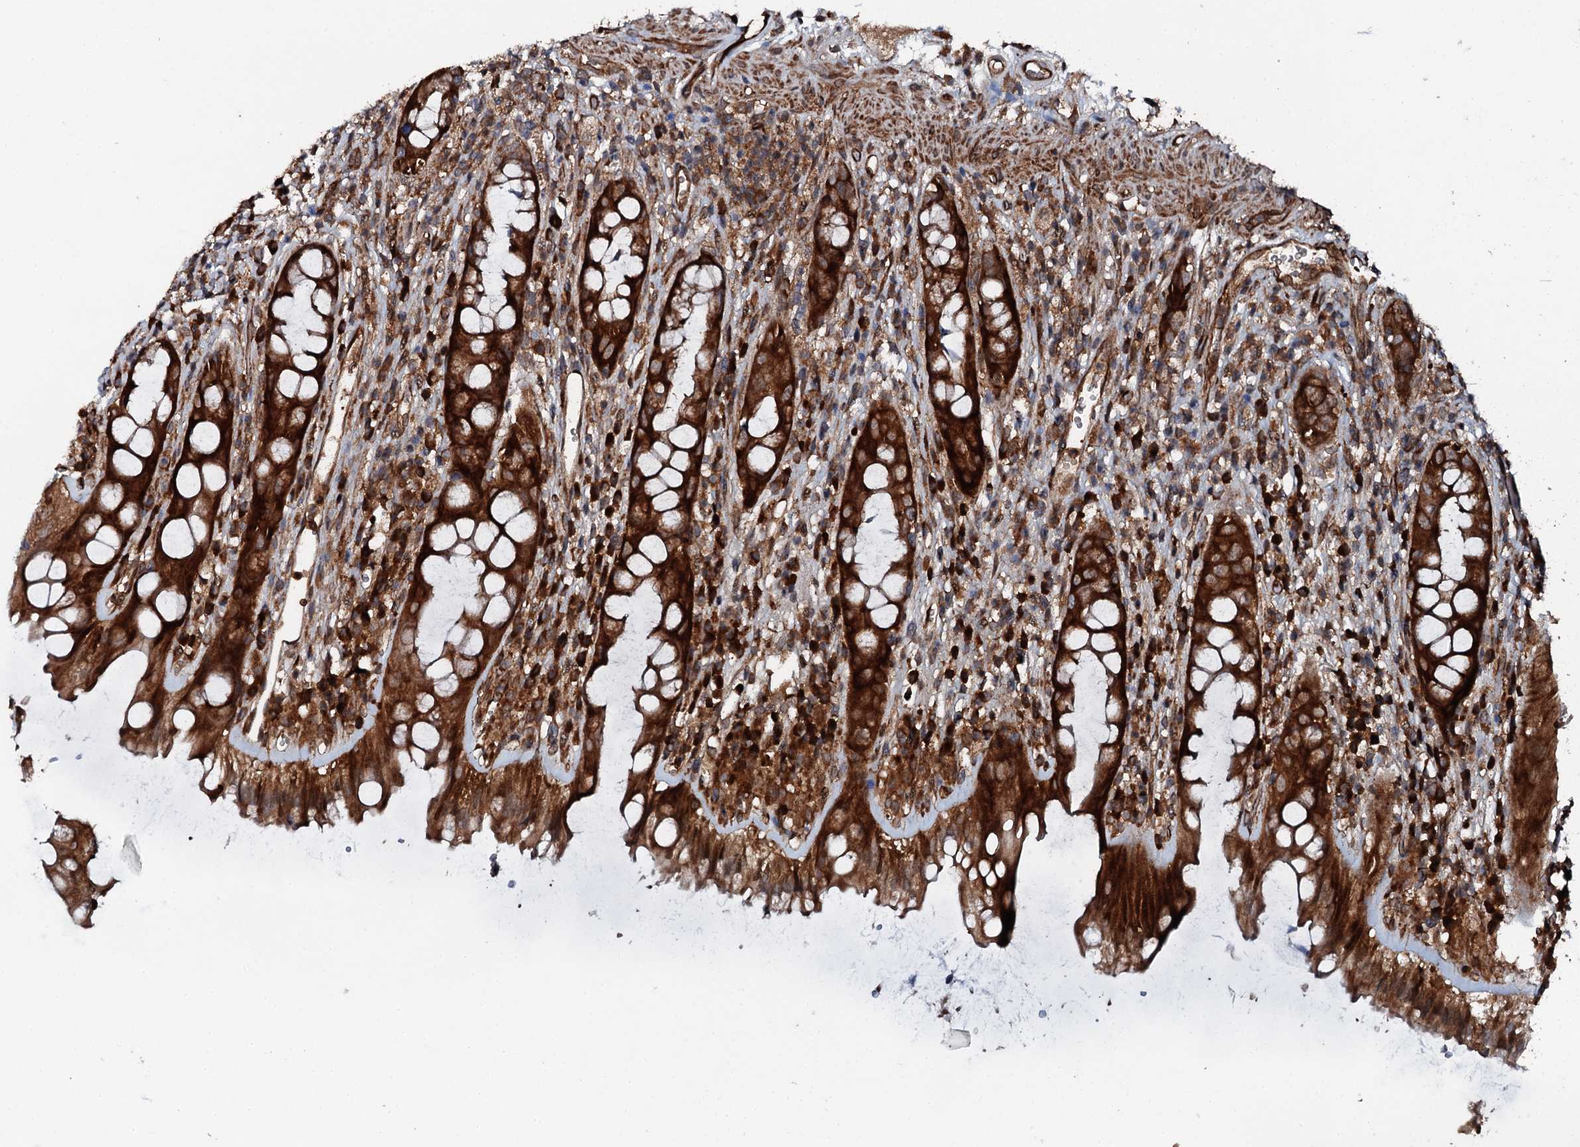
{"staining": {"intensity": "strong", "quantity": ">75%", "location": "cytoplasmic/membranous"}, "tissue": "rectum", "cell_type": "Glandular cells", "image_type": "normal", "snomed": [{"axis": "morphology", "description": "Normal tissue, NOS"}, {"axis": "topography", "description": "Rectum"}], "caption": "Strong cytoplasmic/membranous positivity is identified in about >75% of glandular cells in normal rectum.", "gene": "FLYWCH1", "patient": {"sex": "female", "age": 57}}